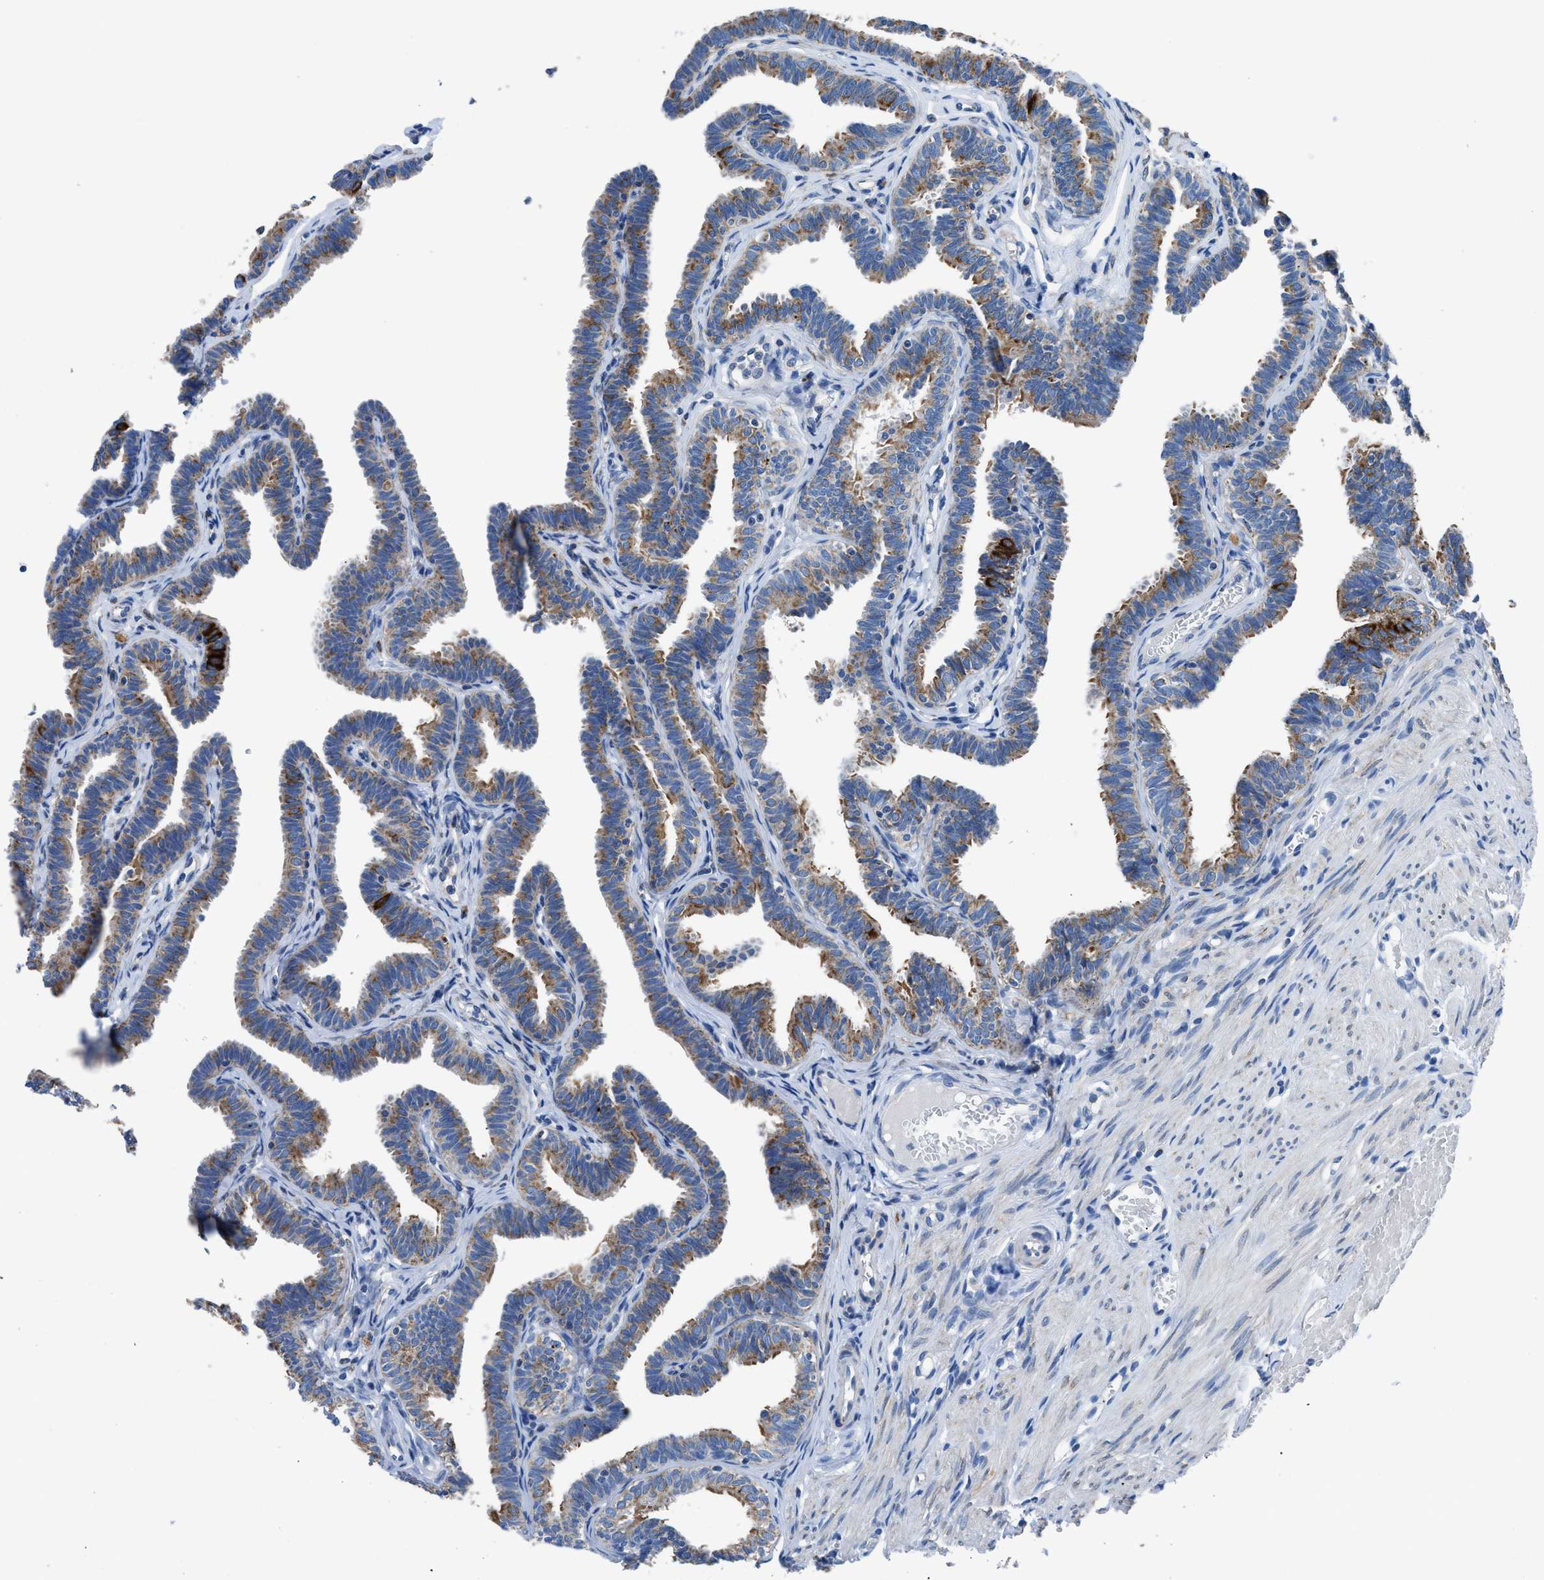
{"staining": {"intensity": "moderate", "quantity": "25%-75%", "location": "cytoplasmic/membranous"}, "tissue": "fallopian tube", "cell_type": "Glandular cells", "image_type": "normal", "snomed": [{"axis": "morphology", "description": "Normal tissue, NOS"}, {"axis": "topography", "description": "Fallopian tube"}, {"axis": "topography", "description": "Ovary"}], "caption": "Fallopian tube stained with DAB (3,3'-diaminobenzidine) immunohistochemistry reveals medium levels of moderate cytoplasmic/membranous staining in approximately 25%-75% of glandular cells.", "gene": "ZDHHC3", "patient": {"sex": "female", "age": 23}}